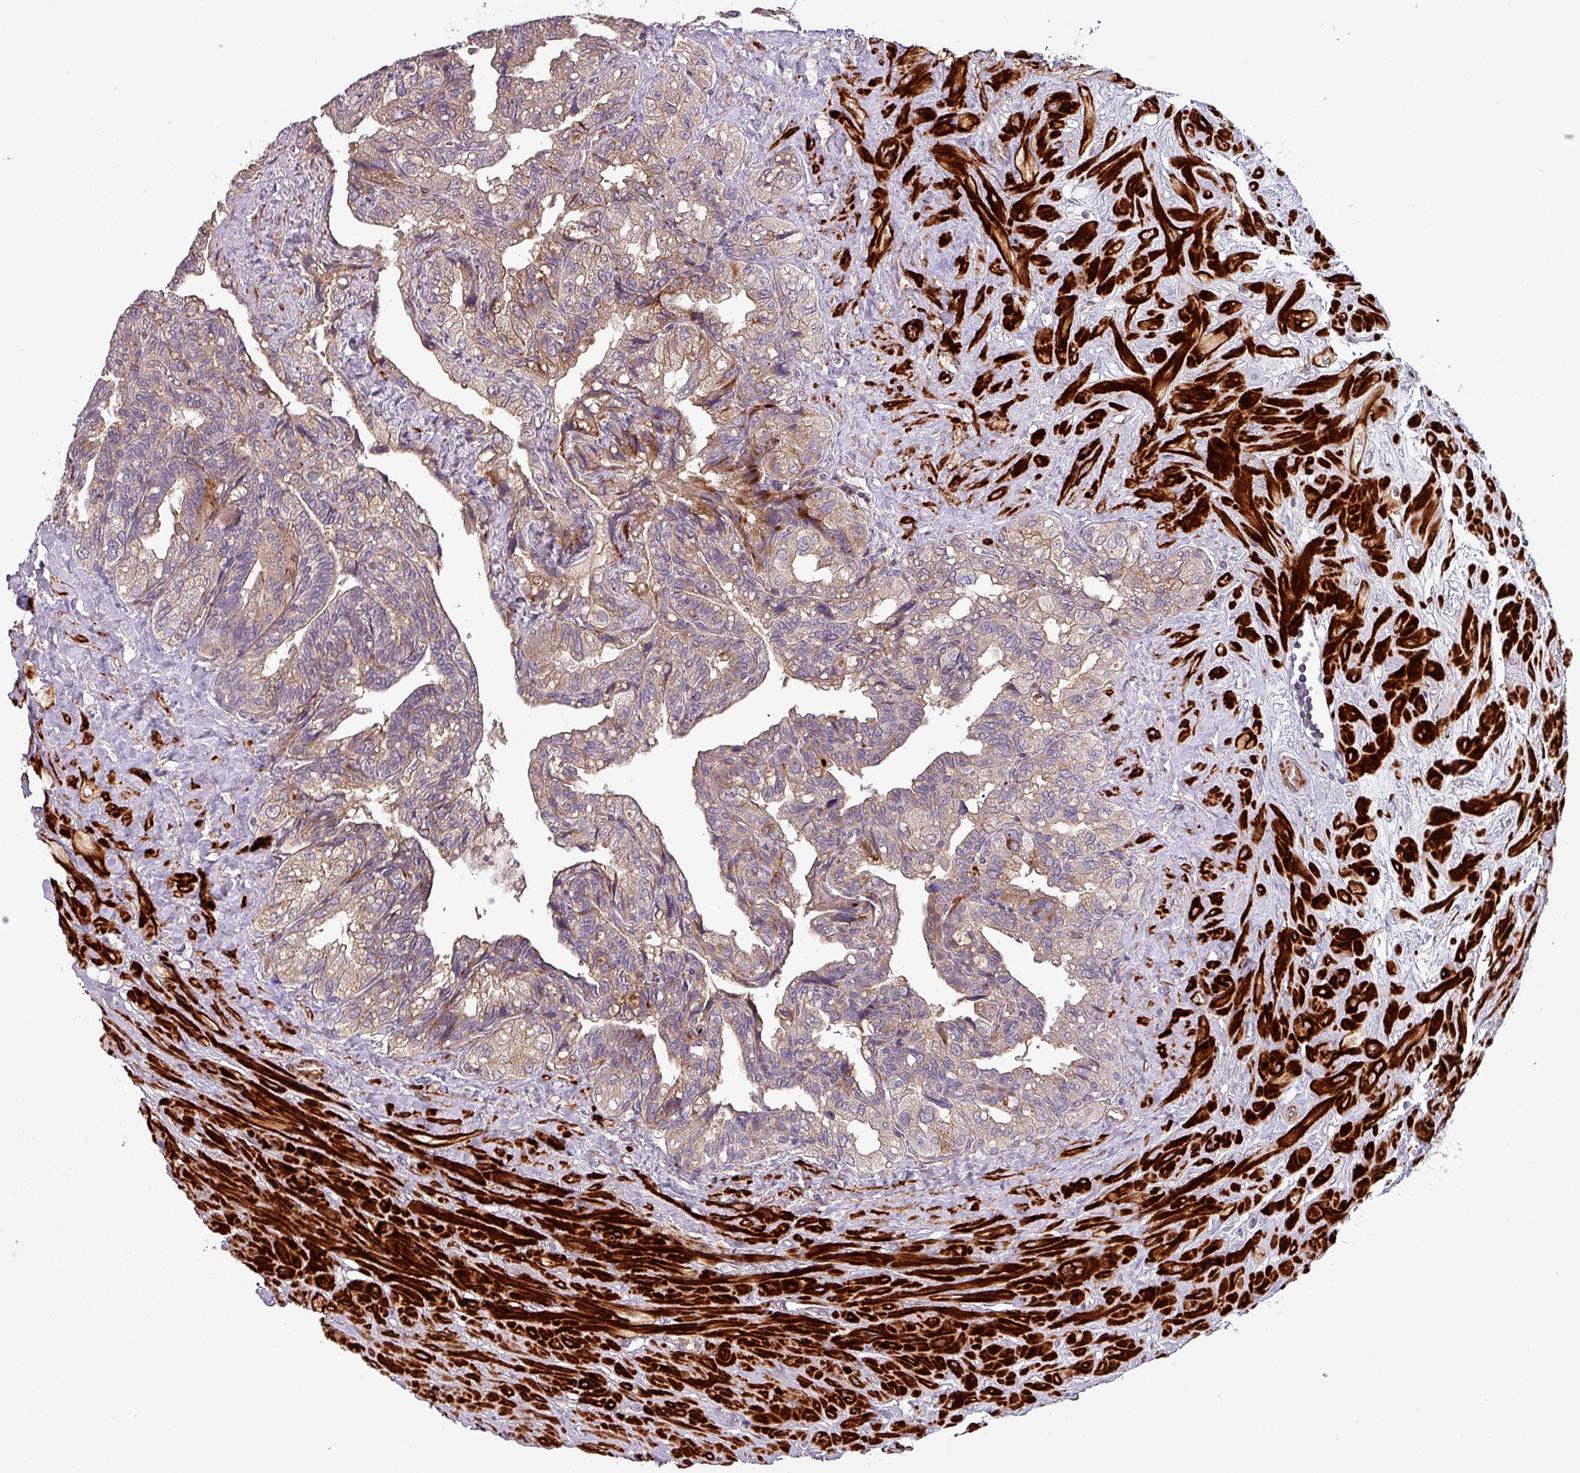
{"staining": {"intensity": "moderate", "quantity": "25%-75%", "location": "cytoplasmic/membranous"}, "tissue": "seminal vesicle", "cell_type": "Glandular cells", "image_type": "normal", "snomed": [{"axis": "morphology", "description": "Normal tissue, NOS"}, {"axis": "topography", "description": "Seminal veicle"}, {"axis": "topography", "description": "Peripheral nerve tissue"}], "caption": "Human seminal vesicle stained for a protein (brown) reveals moderate cytoplasmic/membranous positive positivity in approximately 25%-75% of glandular cells.", "gene": "TPRA1", "patient": {"sex": "male", "age": 60}}